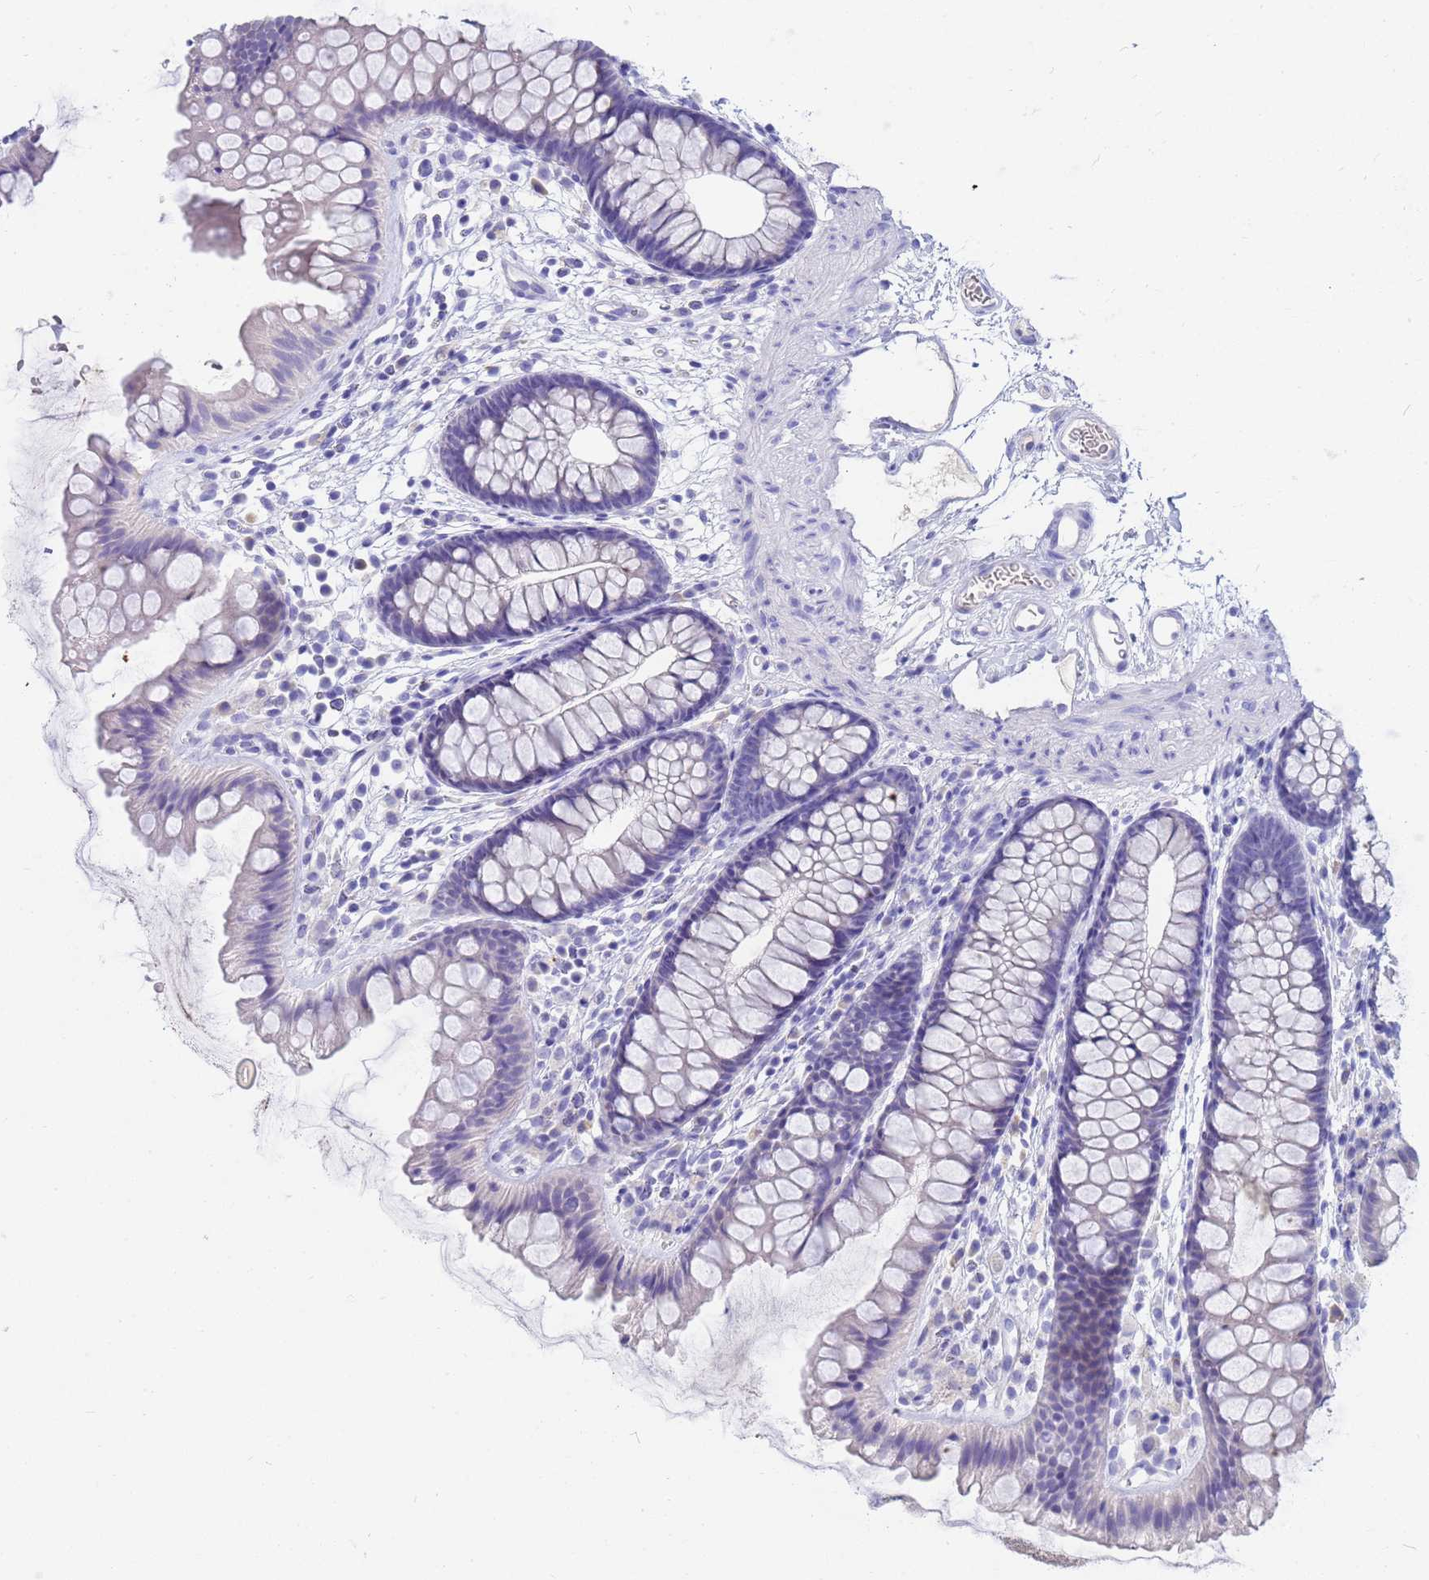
{"staining": {"intensity": "negative", "quantity": "none", "location": "none"}, "tissue": "colon", "cell_type": "Endothelial cells", "image_type": "normal", "snomed": [{"axis": "morphology", "description": "Normal tissue, NOS"}, {"axis": "topography", "description": "Colon"}], "caption": "High power microscopy micrograph of an immunohistochemistry (IHC) micrograph of benign colon, revealing no significant expression in endothelial cells.", "gene": "SYCN", "patient": {"sex": "female", "age": 62}}